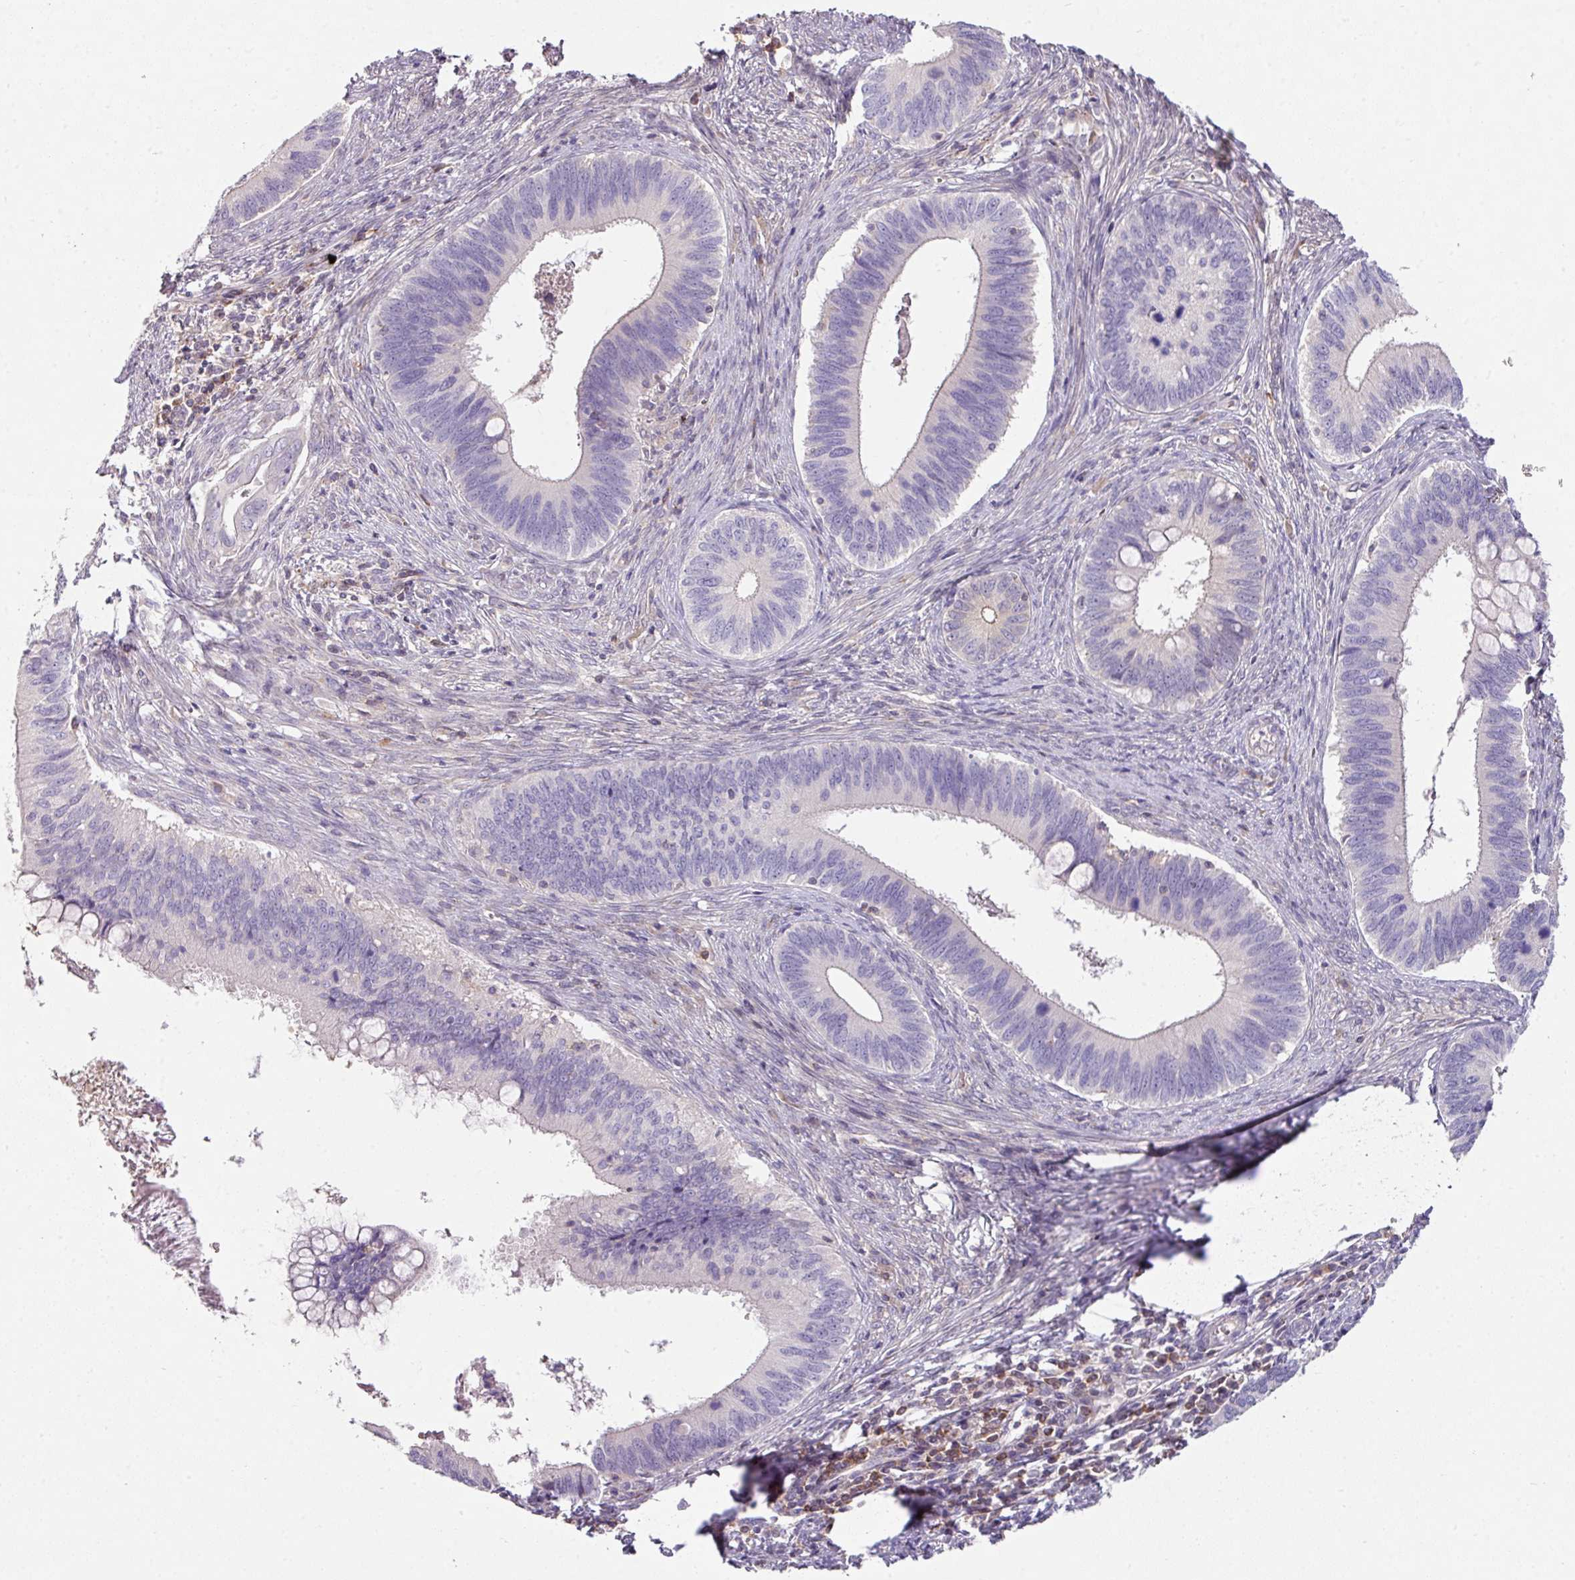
{"staining": {"intensity": "negative", "quantity": "none", "location": "none"}, "tissue": "cervical cancer", "cell_type": "Tumor cells", "image_type": "cancer", "snomed": [{"axis": "morphology", "description": "Adenocarcinoma, NOS"}, {"axis": "topography", "description": "Cervix"}], "caption": "The histopathology image displays no significant staining in tumor cells of cervical adenocarcinoma.", "gene": "SLAMF6", "patient": {"sex": "female", "age": 42}}